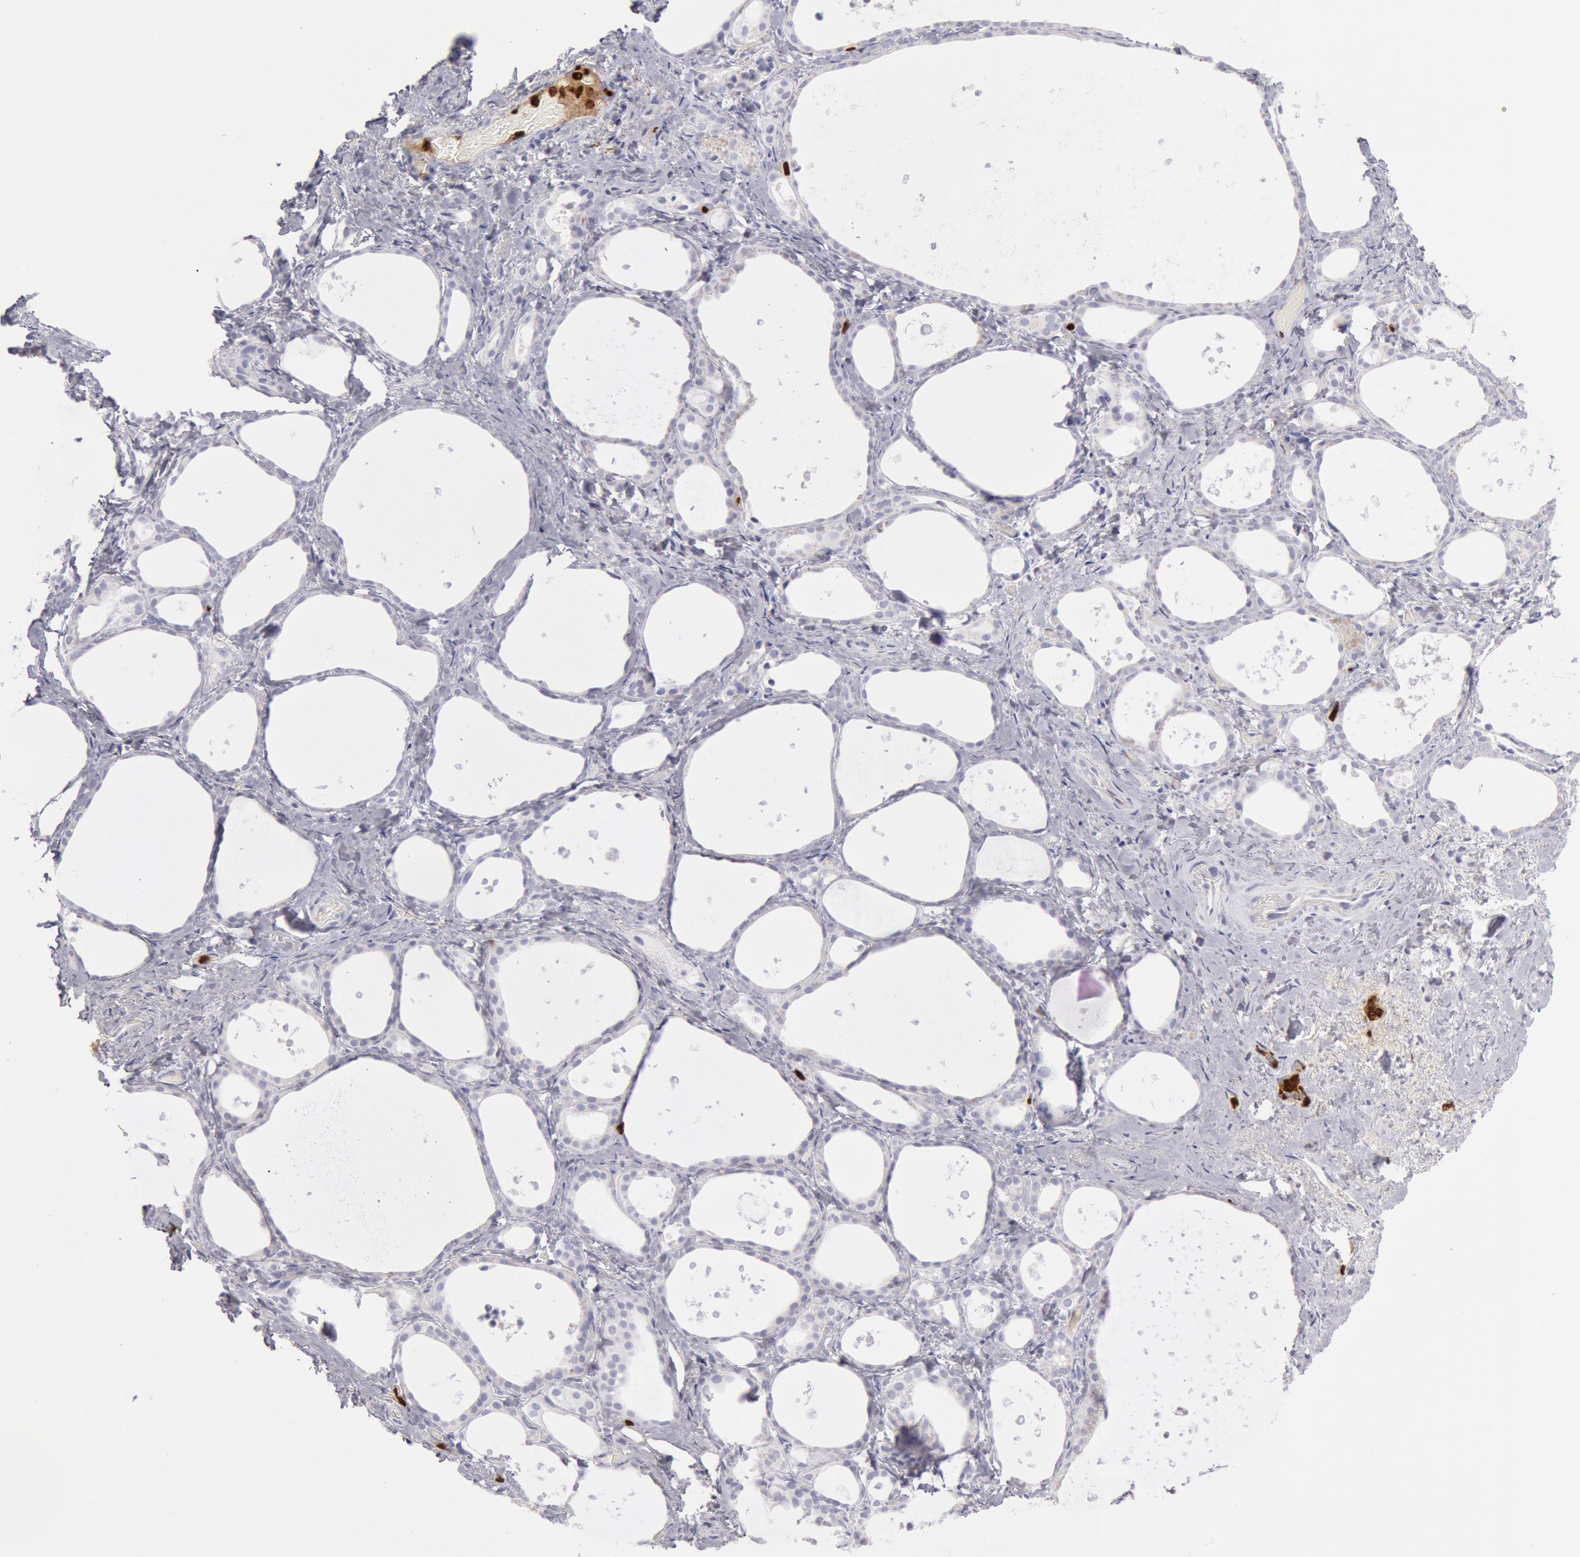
{"staining": {"intensity": "negative", "quantity": "none", "location": "none"}, "tissue": "thyroid gland", "cell_type": "Glandular cells", "image_type": "normal", "snomed": [{"axis": "morphology", "description": "Normal tissue, NOS"}, {"axis": "topography", "description": "Thyroid gland"}], "caption": "Glandular cells are negative for protein expression in unremarkable human thyroid gland. The staining is performed using DAB (3,3'-diaminobenzidine) brown chromogen with nuclei counter-stained in using hematoxylin.", "gene": "FCN1", "patient": {"sex": "female", "age": 75}}